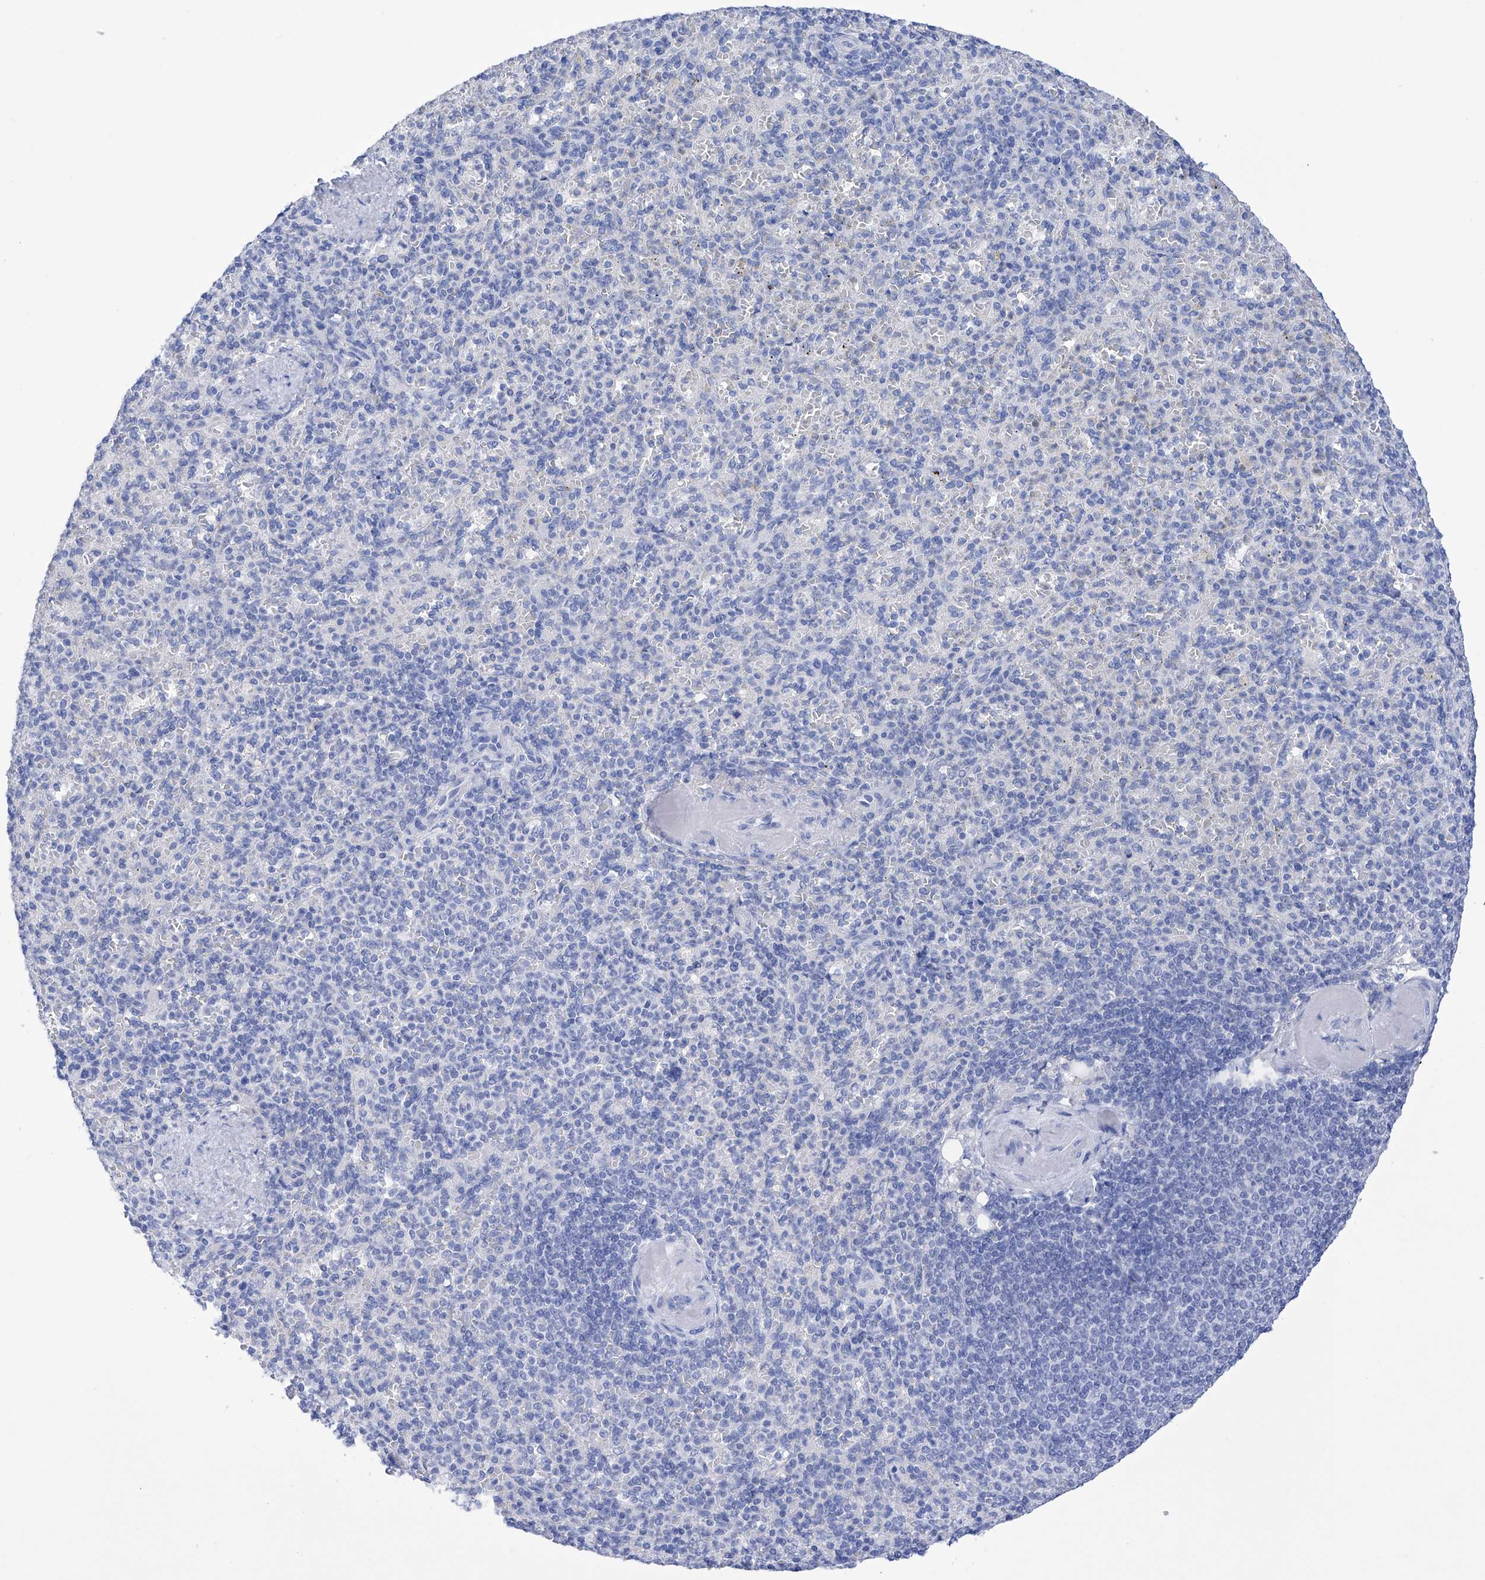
{"staining": {"intensity": "negative", "quantity": "none", "location": "none"}, "tissue": "spleen", "cell_type": "Cells in red pulp", "image_type": "normal", "snomed": [{"axis": "morphology", "description": "Normal tissue, NOS"}, {"axis": "topography", "description": "Spleen"}], "caption": "This image is of benign spleen stained with immunohistochemistry to label a protein in brown with the nuclei are counter-stained blue. There is no positivity in cells in red pulp.", "gene": "FLG", "patient": {"sex": "female", "age": 74}}